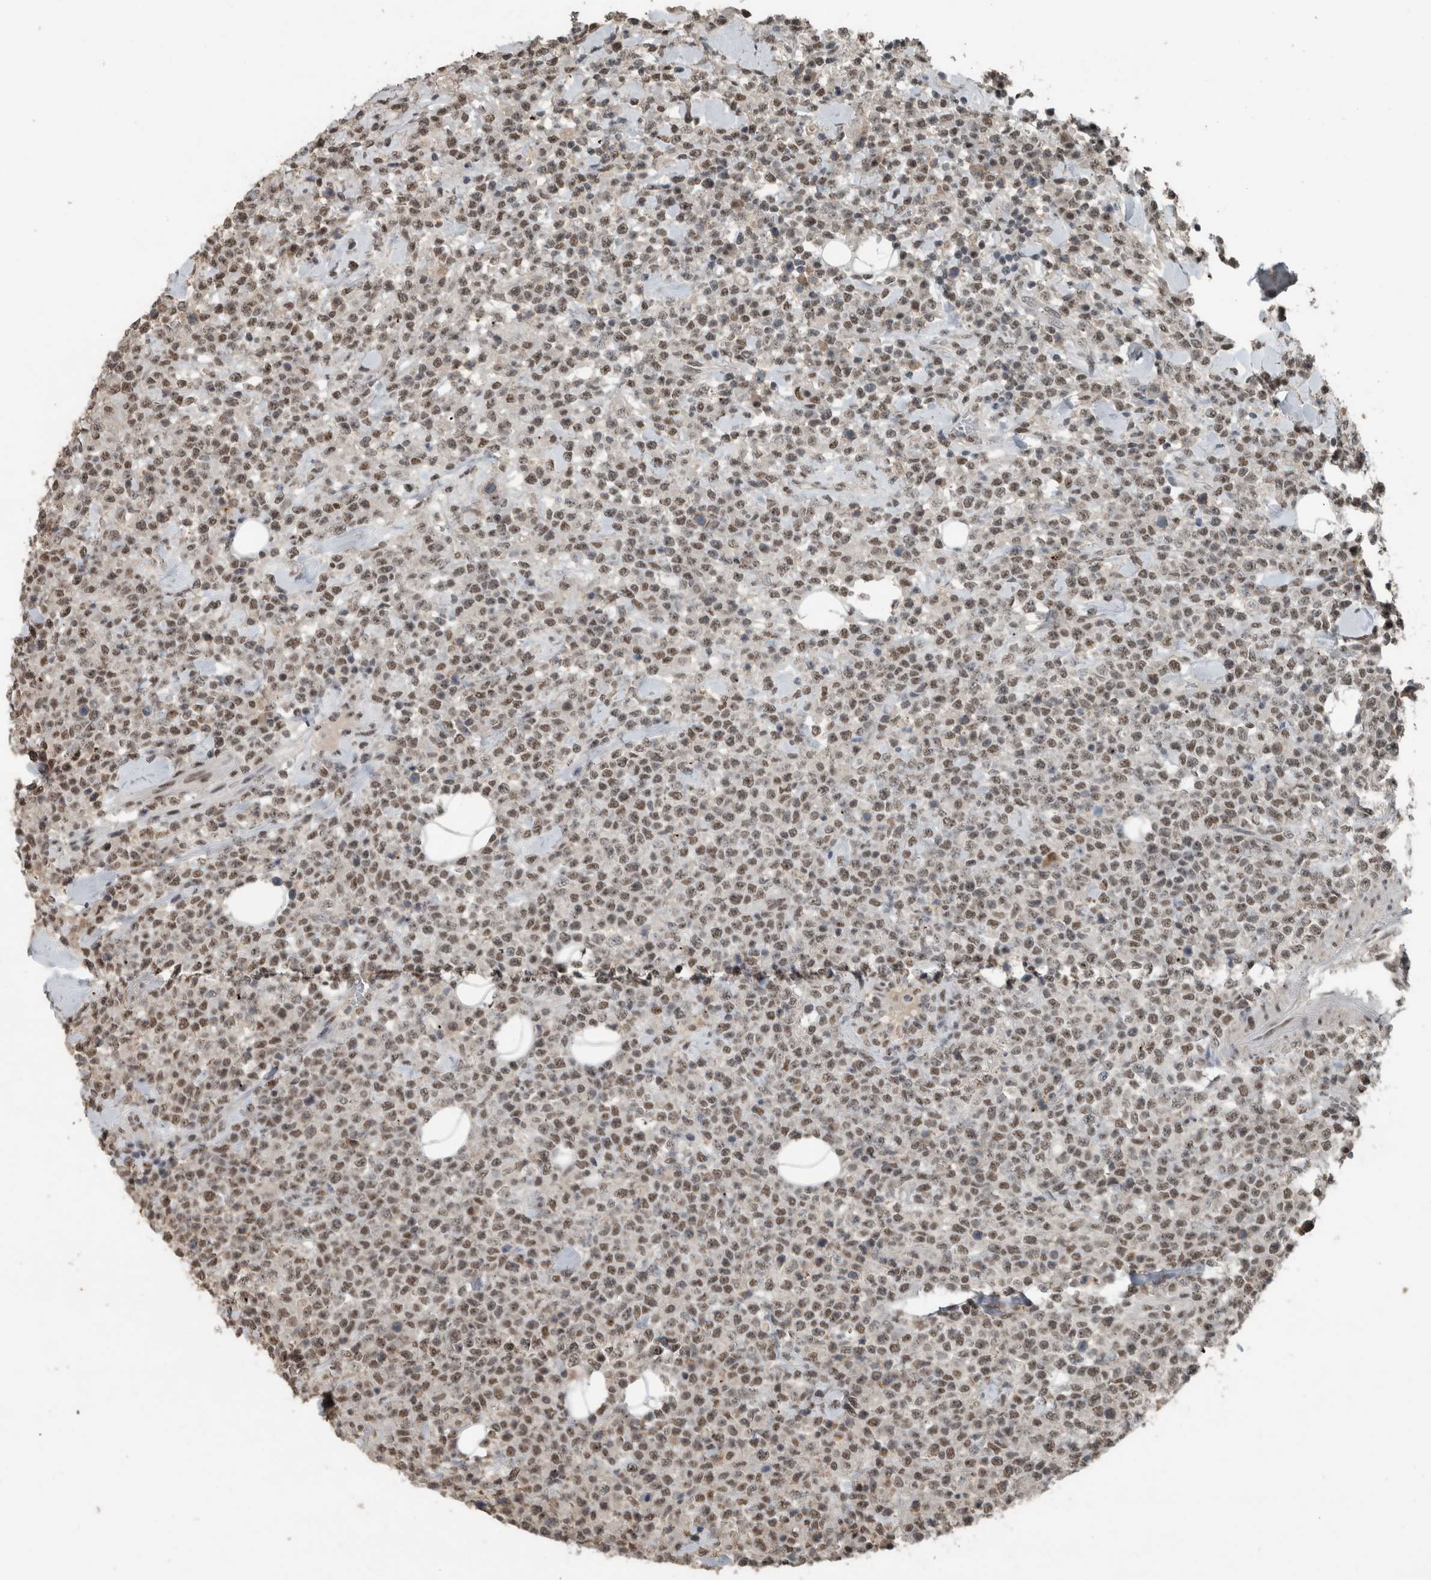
{"staining": {"intensity": "moderate", "quantity": ">75%", "location": "nuclear"}, "tissue": "lymphoma", "cell_type": "Tumor cells", "image_type": "cancer", "snomed": [{"axis": "morphology", "description": "Malignant lymphoma, non-Hodgkin's type, High grade"}, {"axis": "topography", "description": "Colon"}], "caption": "An image of human malignant lymphoma, non-Hodgkin's type (high-grade) stained for a protein exhibits moderate nuclear brown staining in tumor cells.", "gene": "ZNF24", "patient": {"sex": "female", "age": 53}}